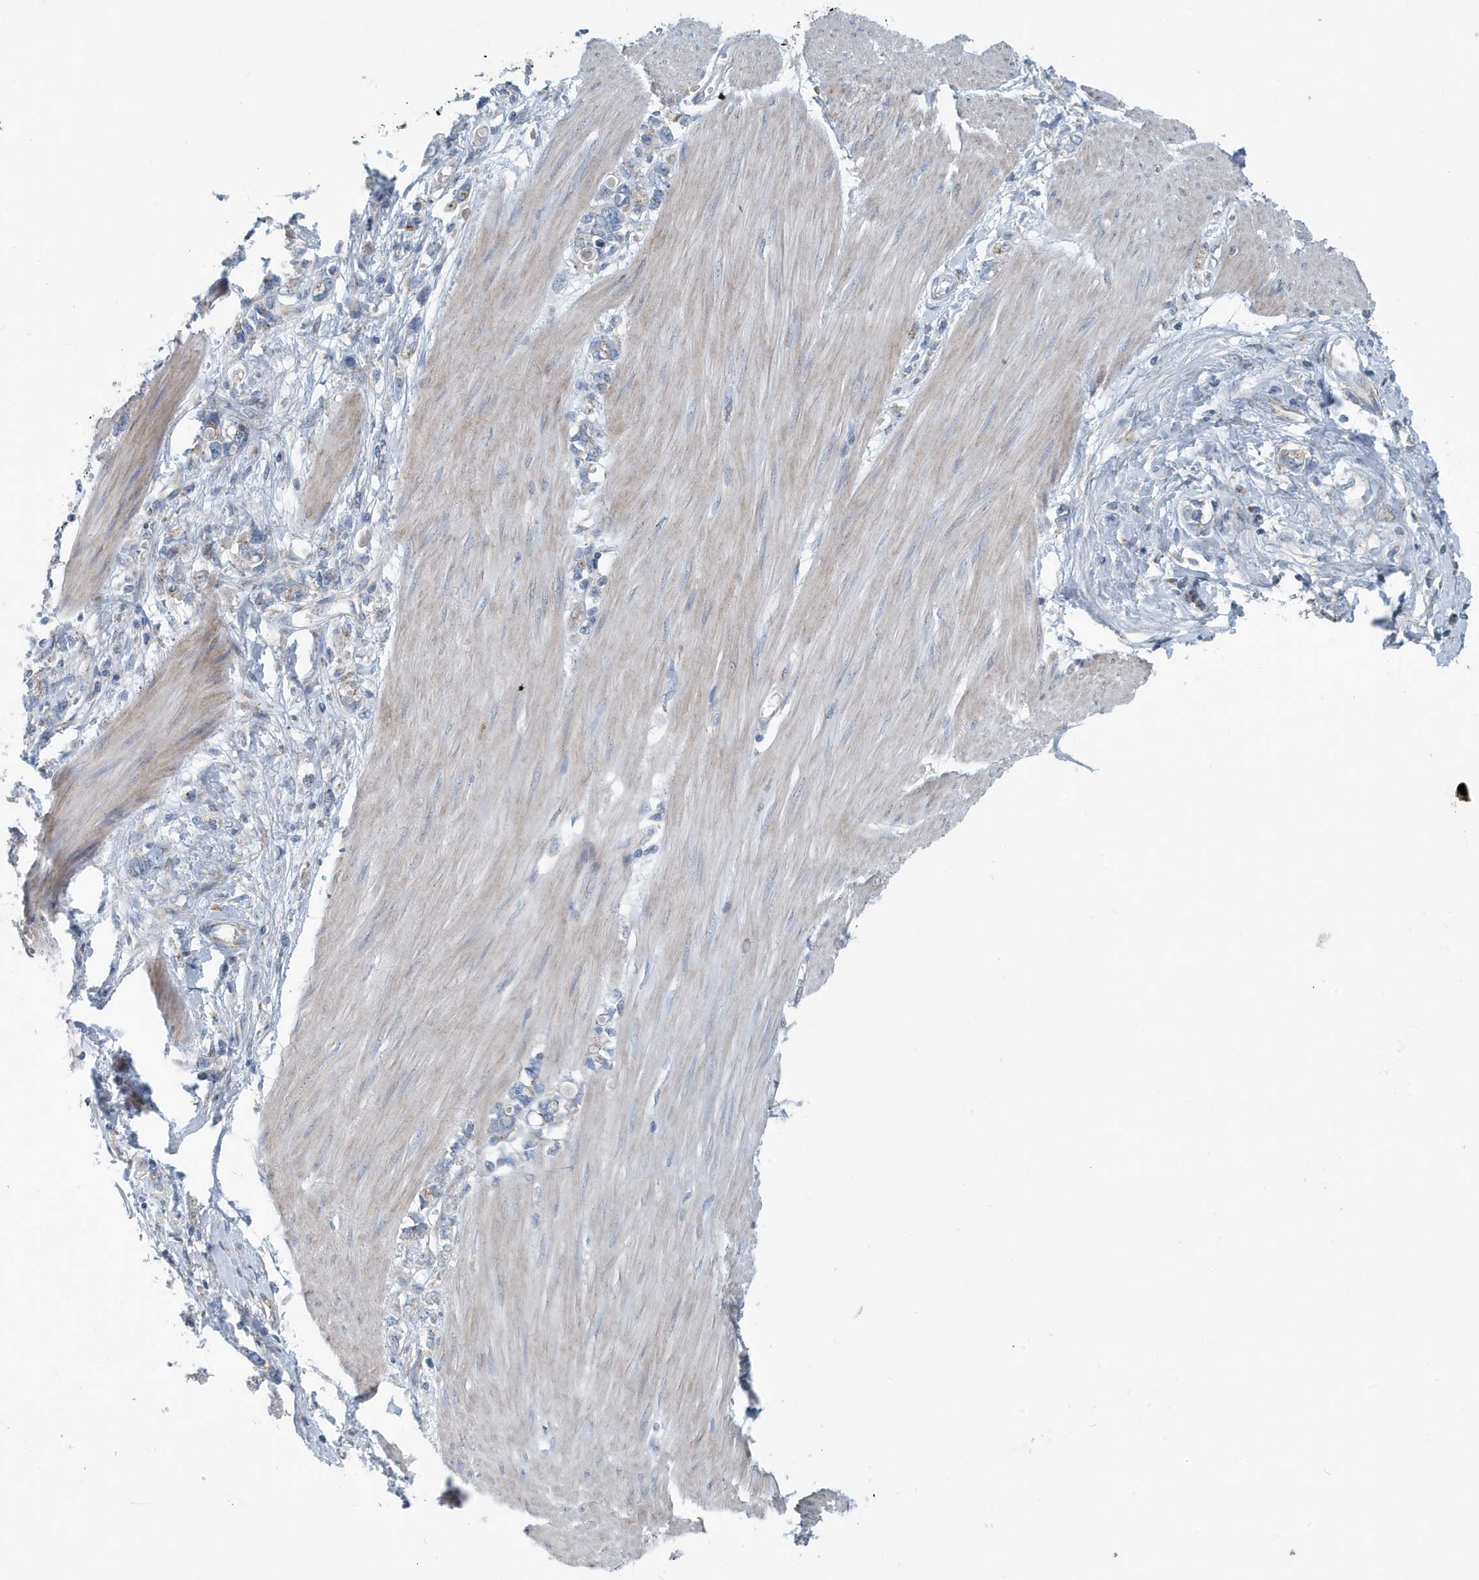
{"staining": {"intensity": "weak", "quantity": "<25%", "location": "cytoplasmic/membranous"}, "tissue": "stomach cancer", "cell_type": "Tumor cells", "image_type": "cancer", "snomed": [{"axis": "morphology", "description": "Adenocarcinoma, NOS"}, {"axis": "topography", "description": "Stomach"}], "caption": "This is an IHC image of stomach cancer (adenocarcinoma). There is no expression in tumor cells.", "gene": "PPM1M", "patient": {"sex": "female", "age": 76}}